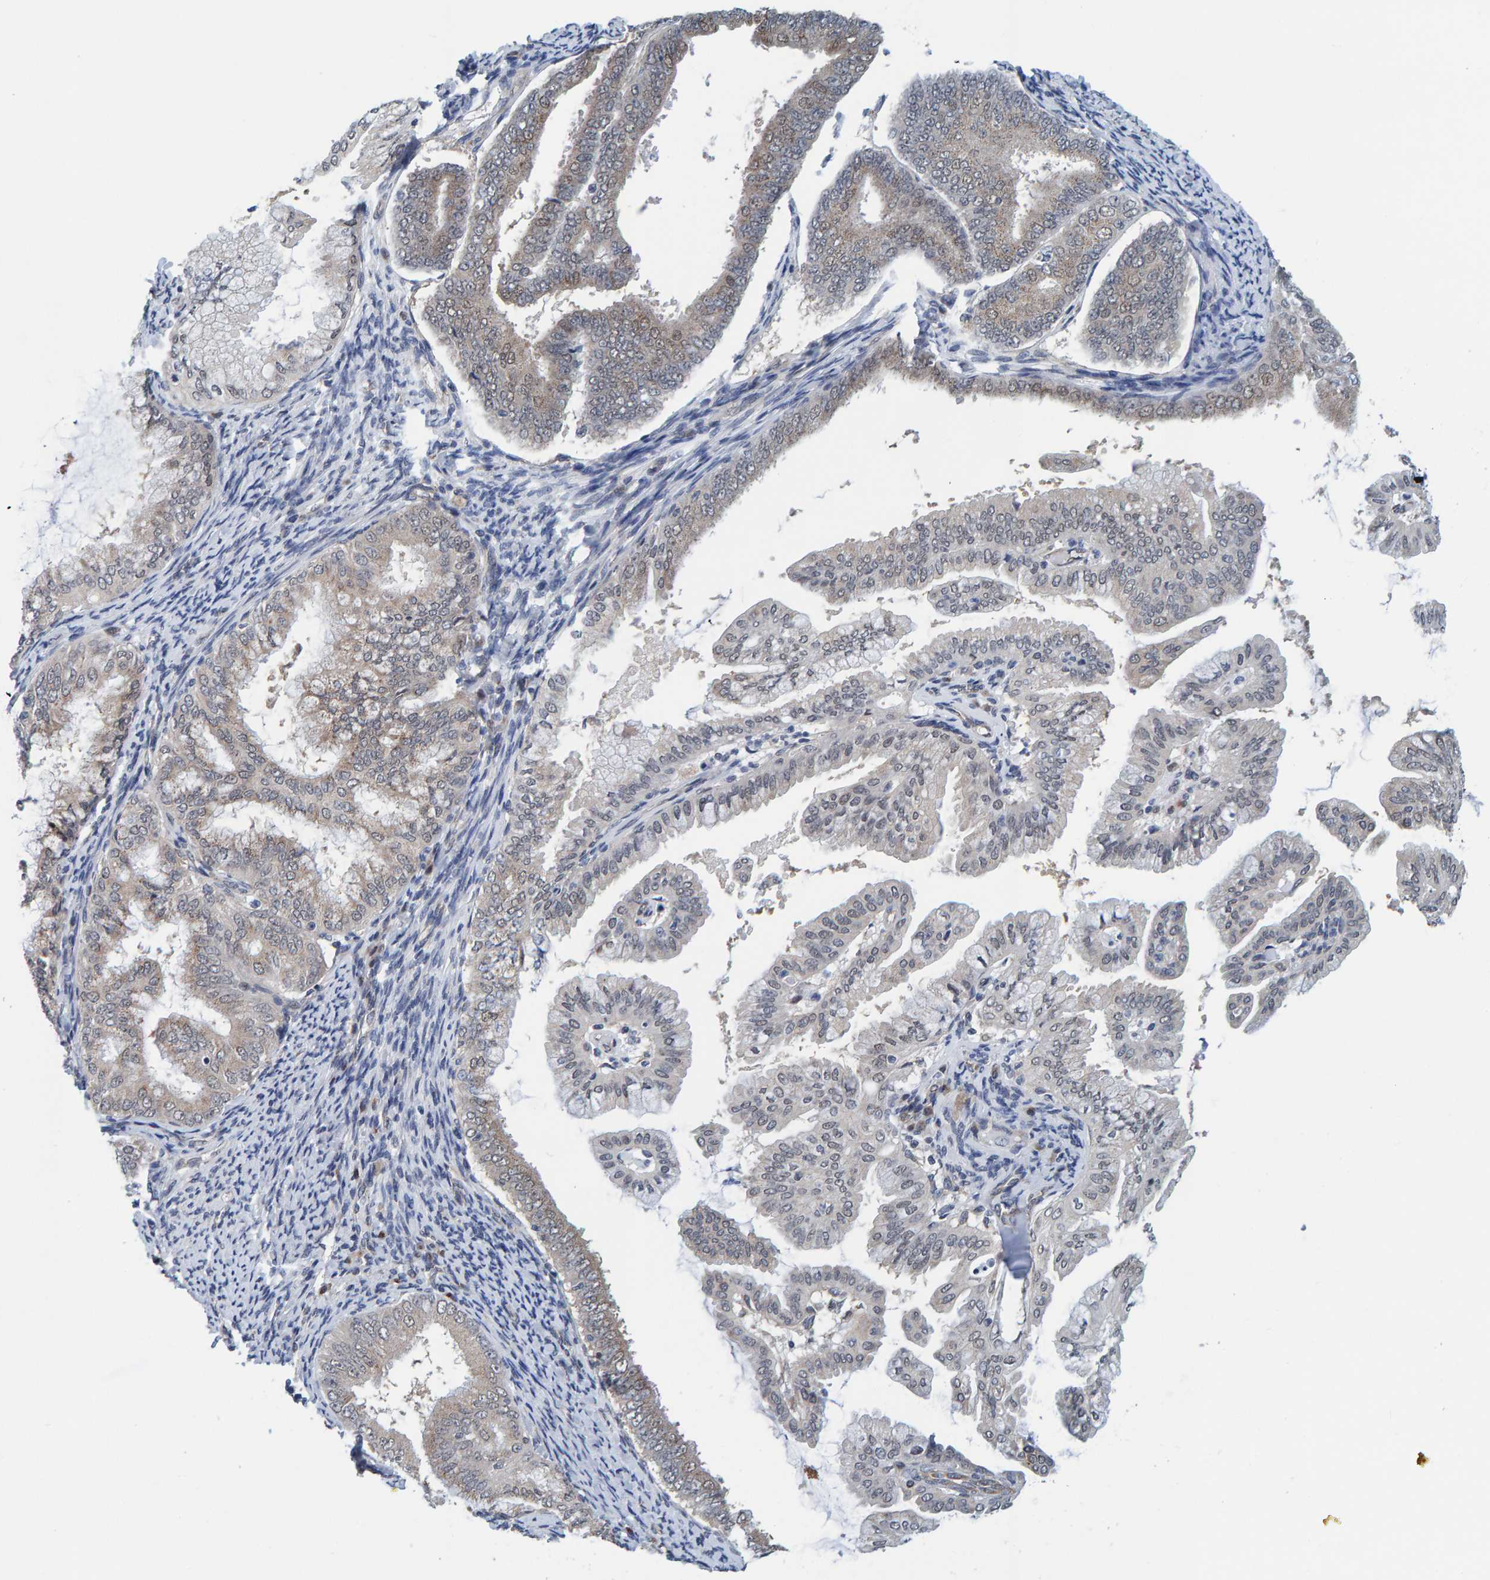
{"staining": {"intensity": "weak", "quantity": "25%-75%", "location": "cytoplasmic/membranous"}, "tissue": "endometrial cancer", "cell_type": "Tumor cells", "image_type": "cancer", "snomed": [{"axis": "morphology", "description": "Adenocarcinoma, NOS"}, {"axis": "topography", "description": "Endometrium"}], "caption": "Immunohistochemical staining of human endometrial cancer demonstrates weak cytoplasmic/membranous protein staining in approximately 25%-75% of tumor cells. The protein is shown in brown color, while the nuclei are stained blue.", "gene": "SCRN2", "patient": {"sex": "female", "age": 63}}